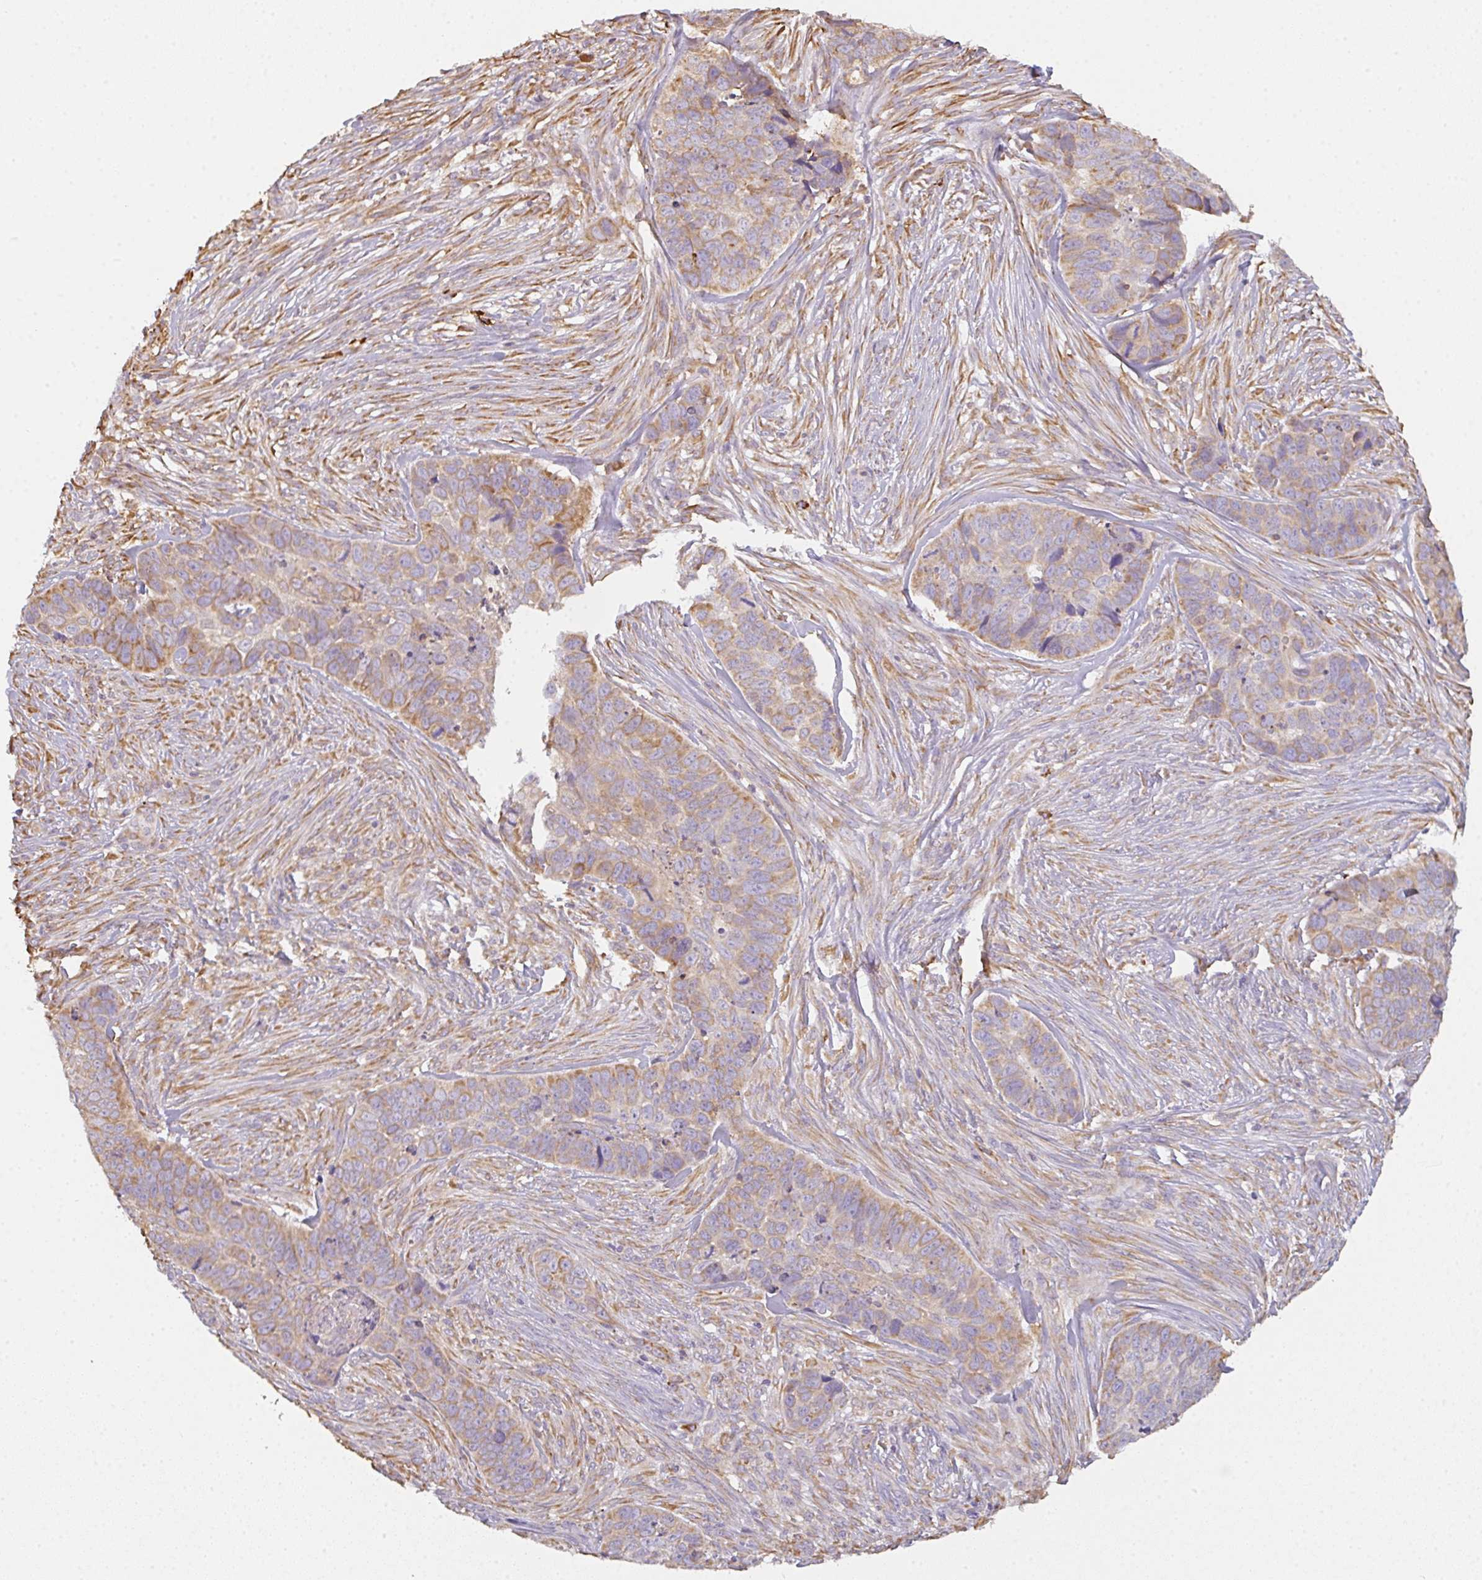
{"staining": {"intensity": "moderate", "quantity": ">75%", "location": "cytoplasmic/membranous"}, "tissue": "skin cancer", "cell_type": "Tumor cells", "image_type": "cancer", "snomed": [{"axis": "morphology", "description": "Basal cell carcinoma"}, {"axis": "topography", "description": "Skin"}], "caption": "Immunohistochemical staining of human skin basal cell carcinoma reveals medium levels of moderate cytoplasmic/membranous protein staining in about >75% of tumor cells. (DAB IHC with brightfield microscopy, high magnification).", "gene": "DOK4", "patient": {"sex": "female", "age": 82}}